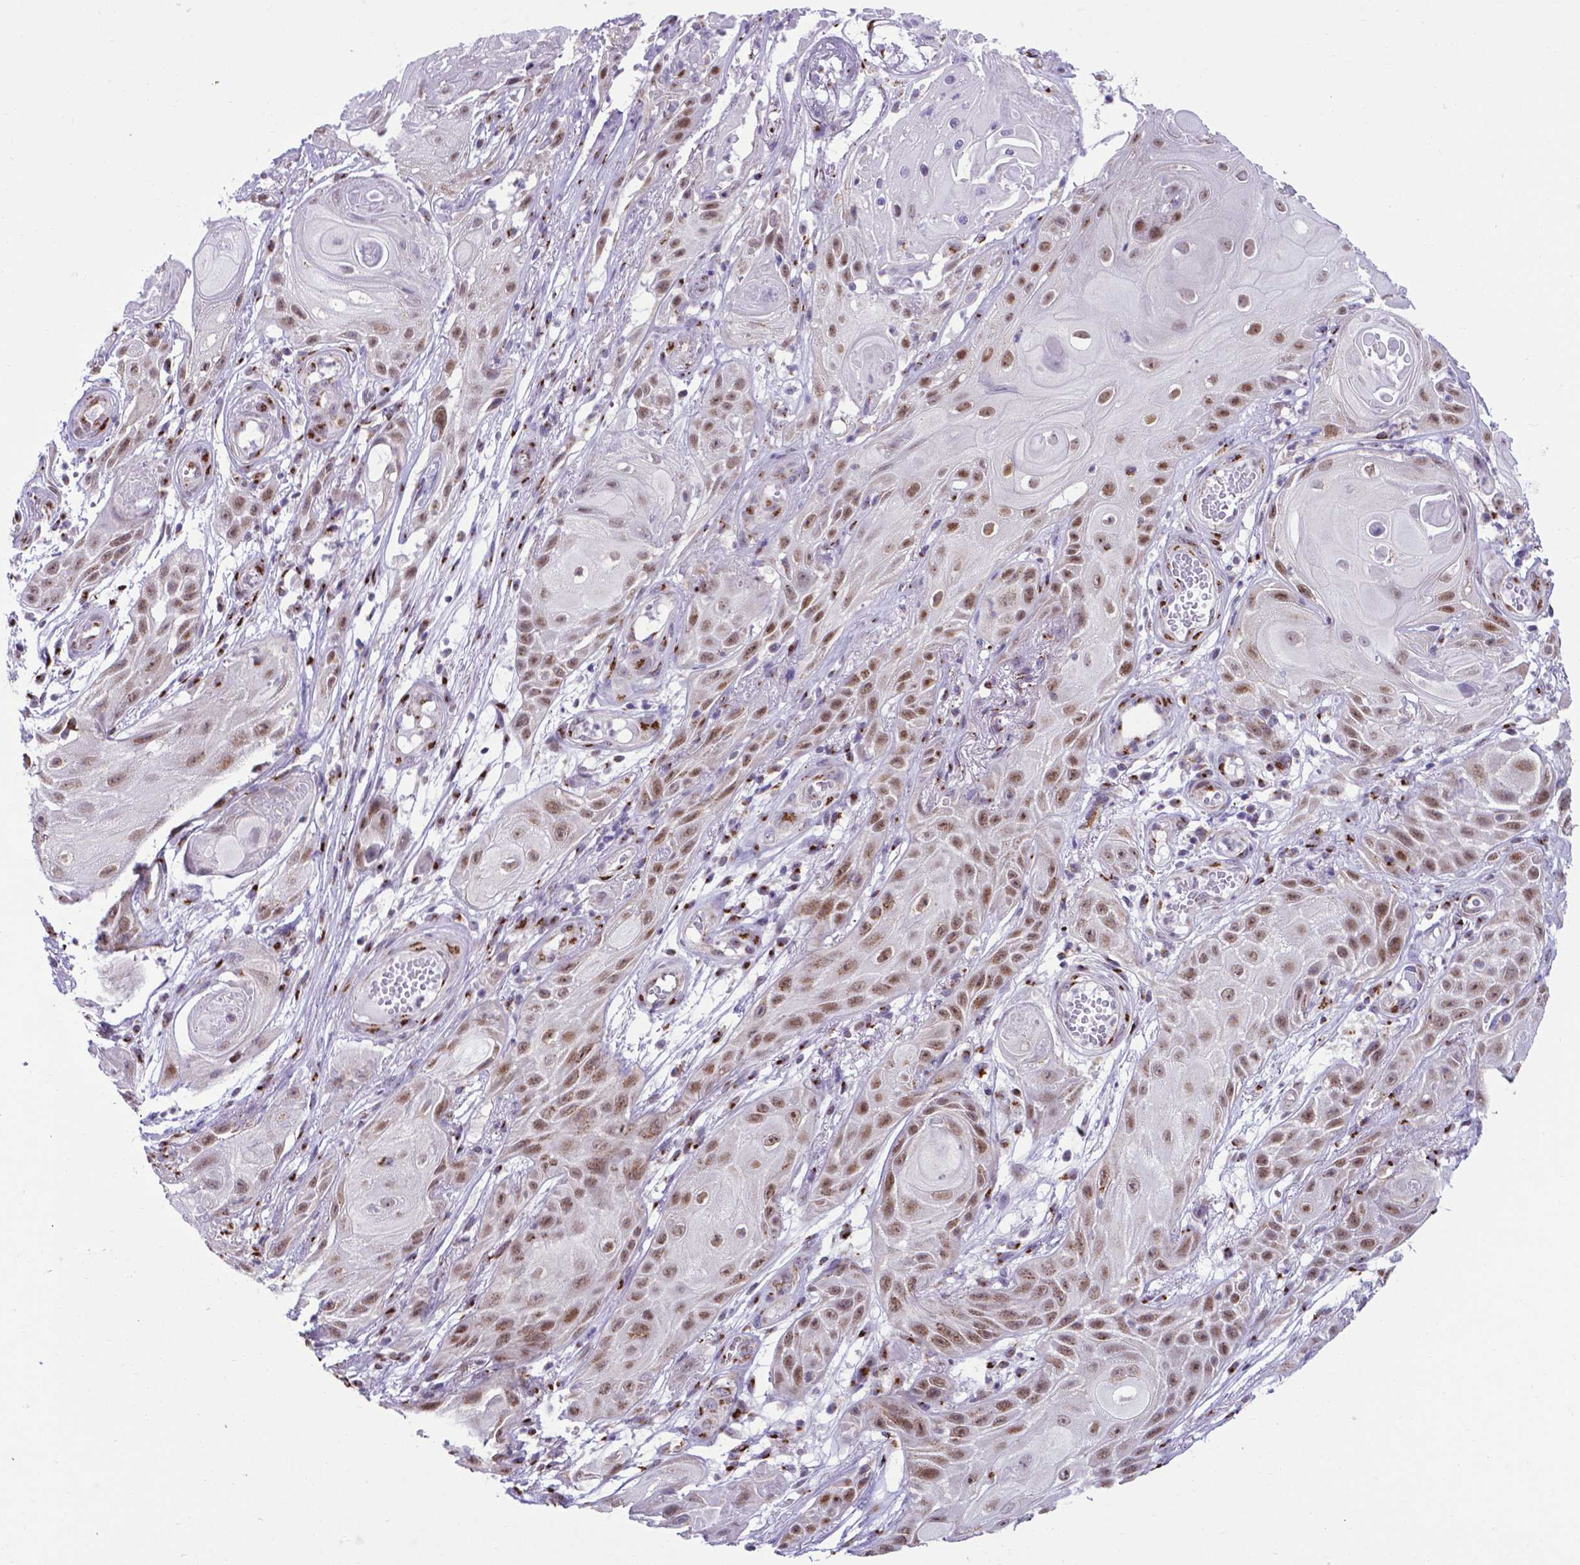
{"staining": {"intensity": "moderate", "quantity": "25%-75%", "location": "nuclear"}, "tissue": "skin cancer", "cell_type": "Tumor cells", "image_type": "cancer", "snomed": [{"axis": "morphology", "description": "Squamous cell carcinoma, NOS"}, {"axis": "topography", "description": "Skin"}], "caption": "Moderate nuclear staining is seen in about 25%-75% of tumor cells in skin cancer (squamous cell carcinoma).", "gene": "MRPL10", "patient": {"sex": "male", "age": 62}}